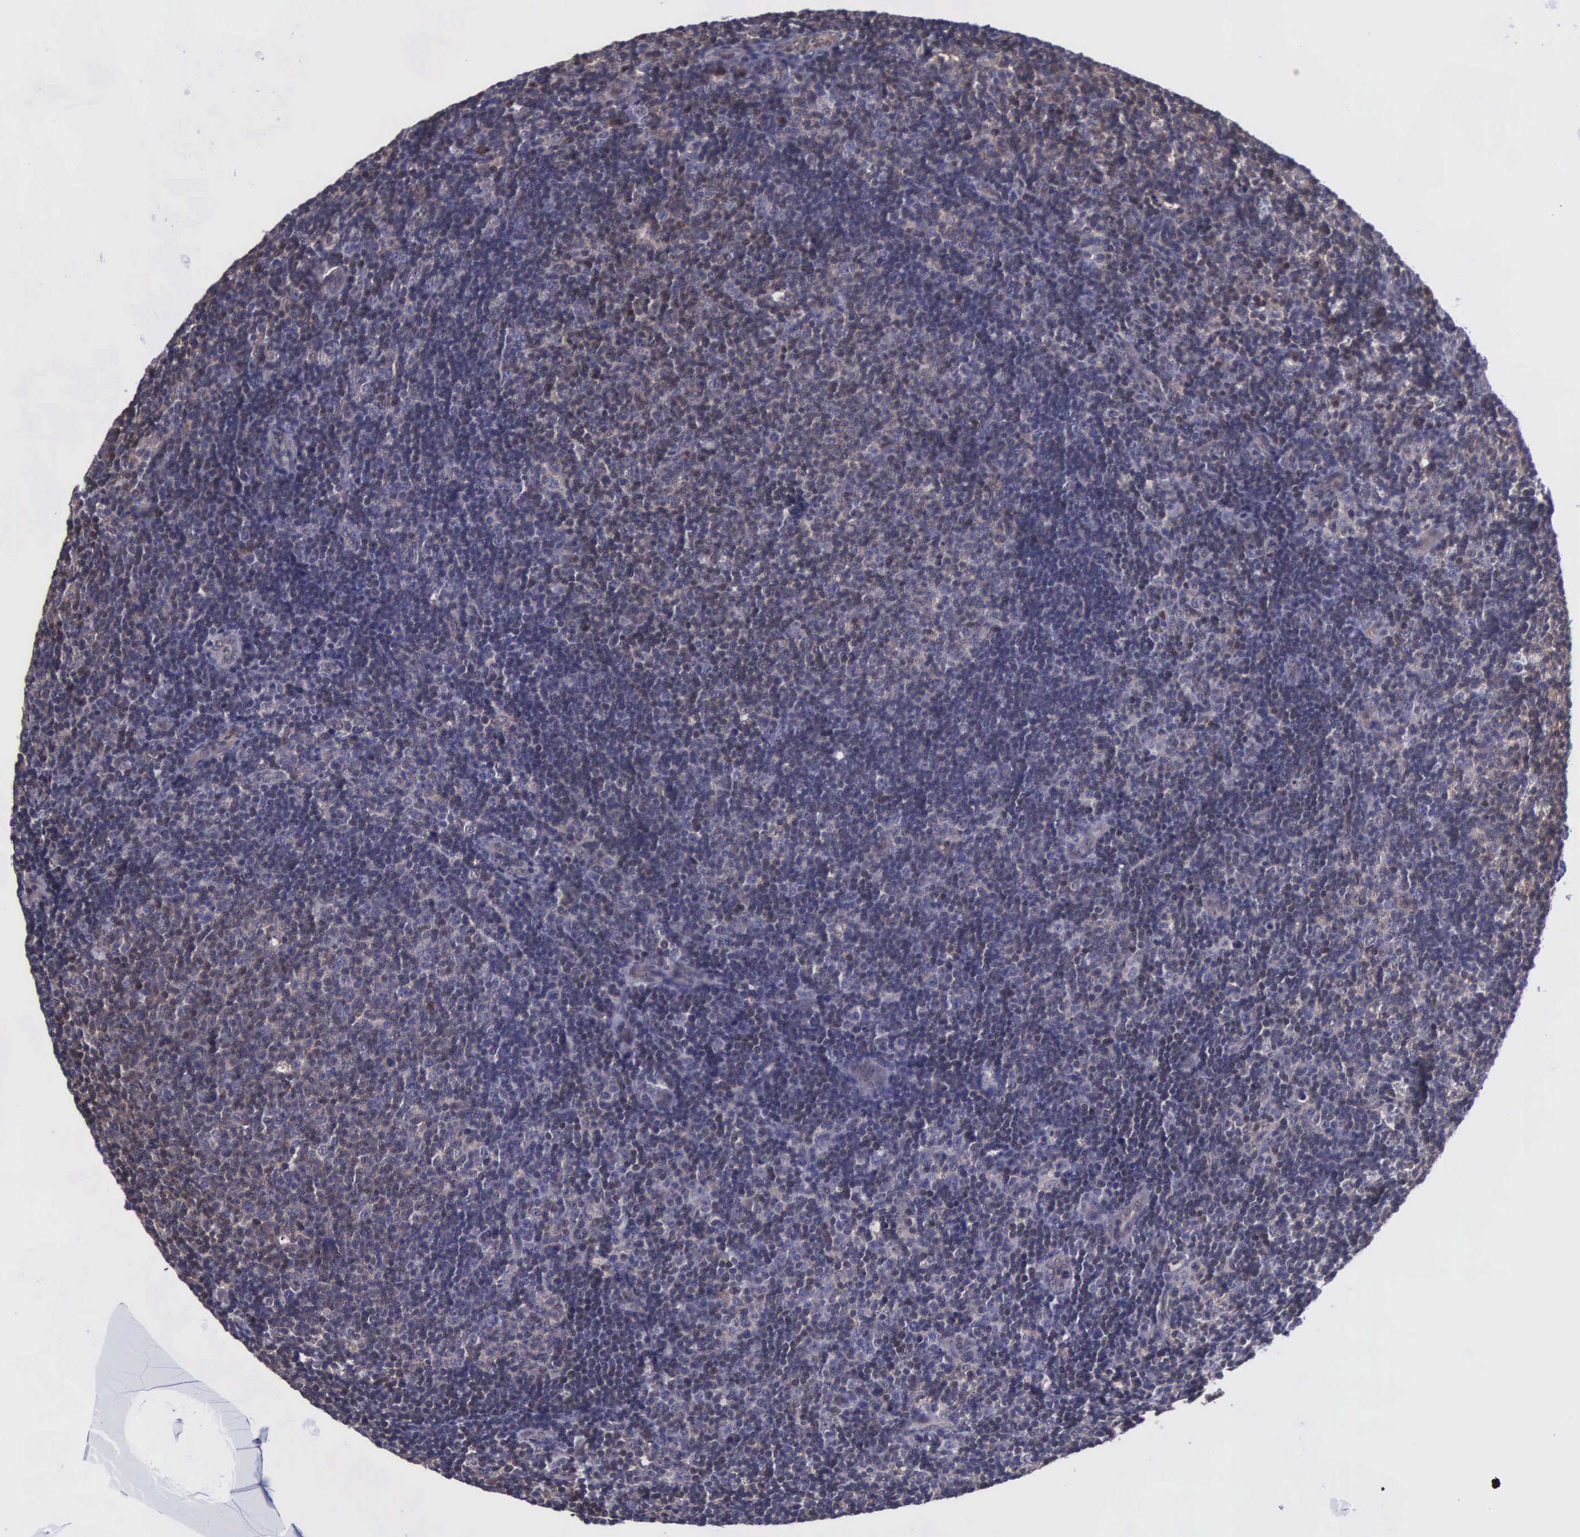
{"staining": {"intensity": "weak", "quantity": "25%-75%", "location": "cytoplasmic/membranous"}, "tissue": "lymphoma", "cell_type": "Tumor cells", "image_type": "cancer", "snomed": [{"axis": "morphology", "description": "Malignant lymphoma, non-Hodgkin's type, Low grade"}, {"axis": "topography", "description": "Lymph node"}], "caption": "This is a micrograph of IHC staining of lymphoma, which shows weak staining in the cytoplasmic/membranous of tumor cells.", "gene": "GMPR2", "patient": {"sex": "male", "age": 49}}